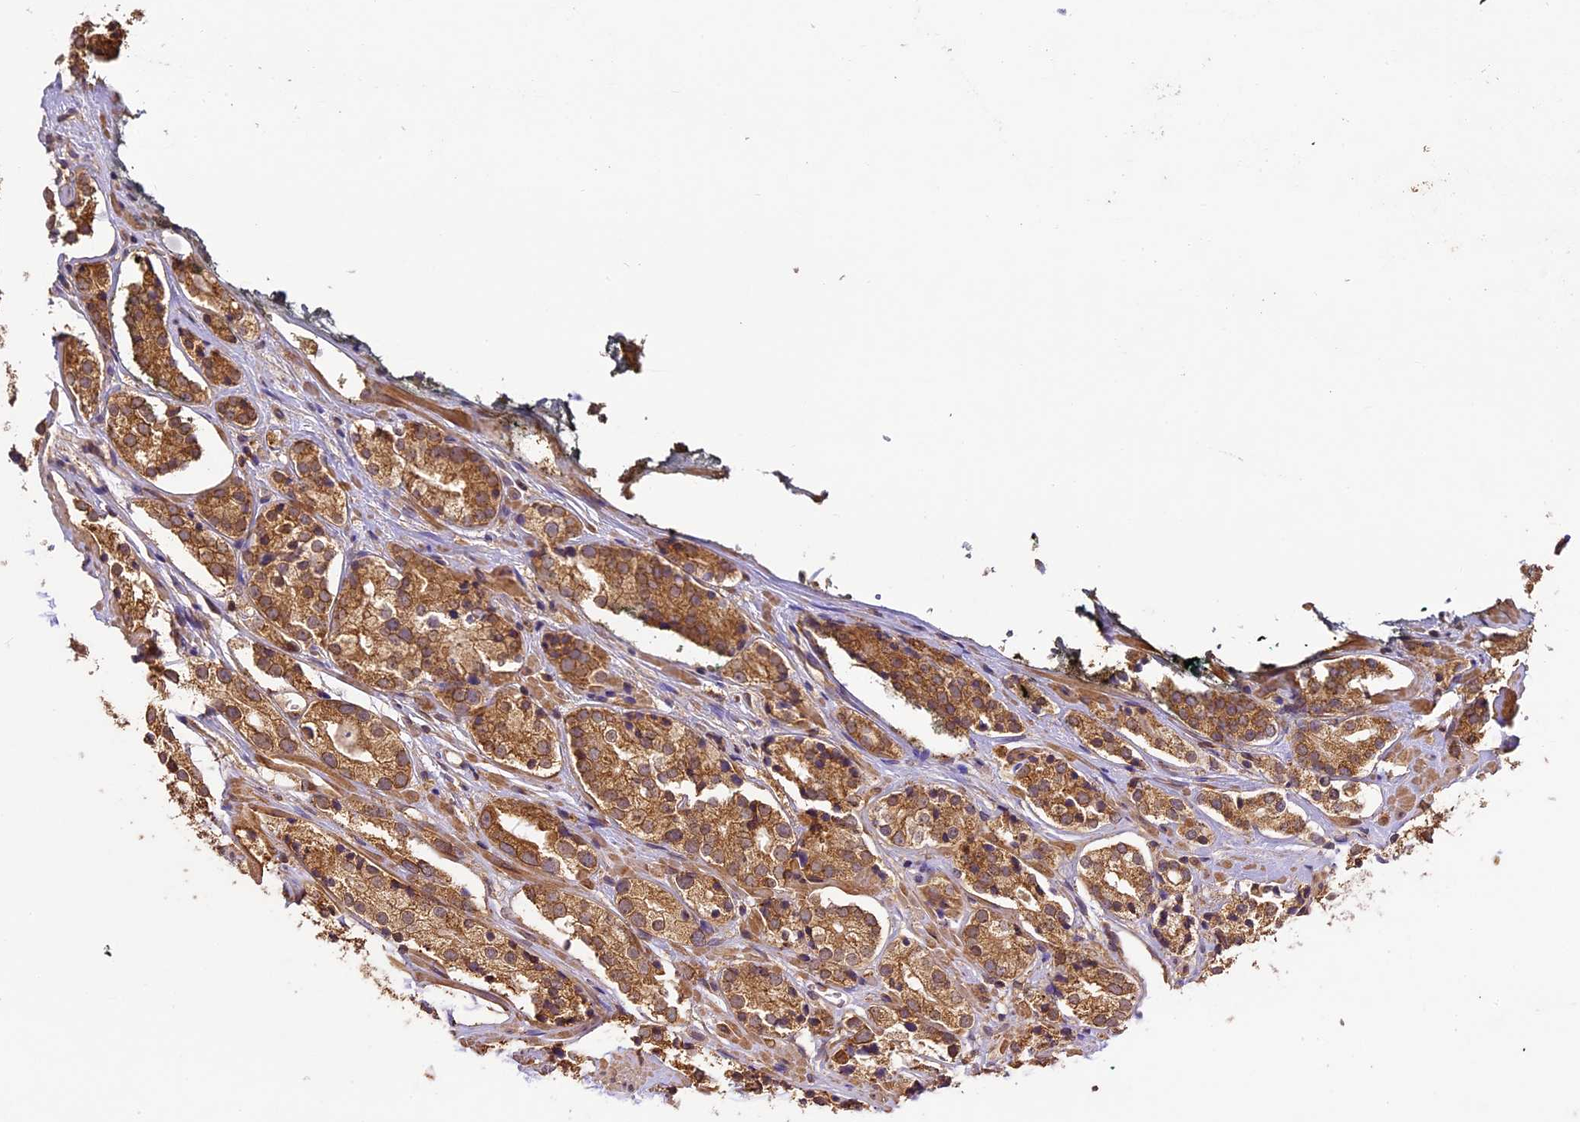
{"staining": {"intensity": "moderate", "quantity": ">75%", "location": "cytoplasmic/membranous"}, "tissue": "prostate cancer", "cell_type": "Tumor cells", "image_type": "cancer", "snomed": [{"axis": "morphology", "description": "Adenocarcinoma, High grade"}, {"axis": "topography", "description": "Prostate"}], "caption": "Moderate cytoplasmic/membranous expression is present in approximately >75% of tumor cells in prostate adenocarcinoma (high-grade).", "gene": "BRAP", "patient": {"sex": "male", "age": 71}}